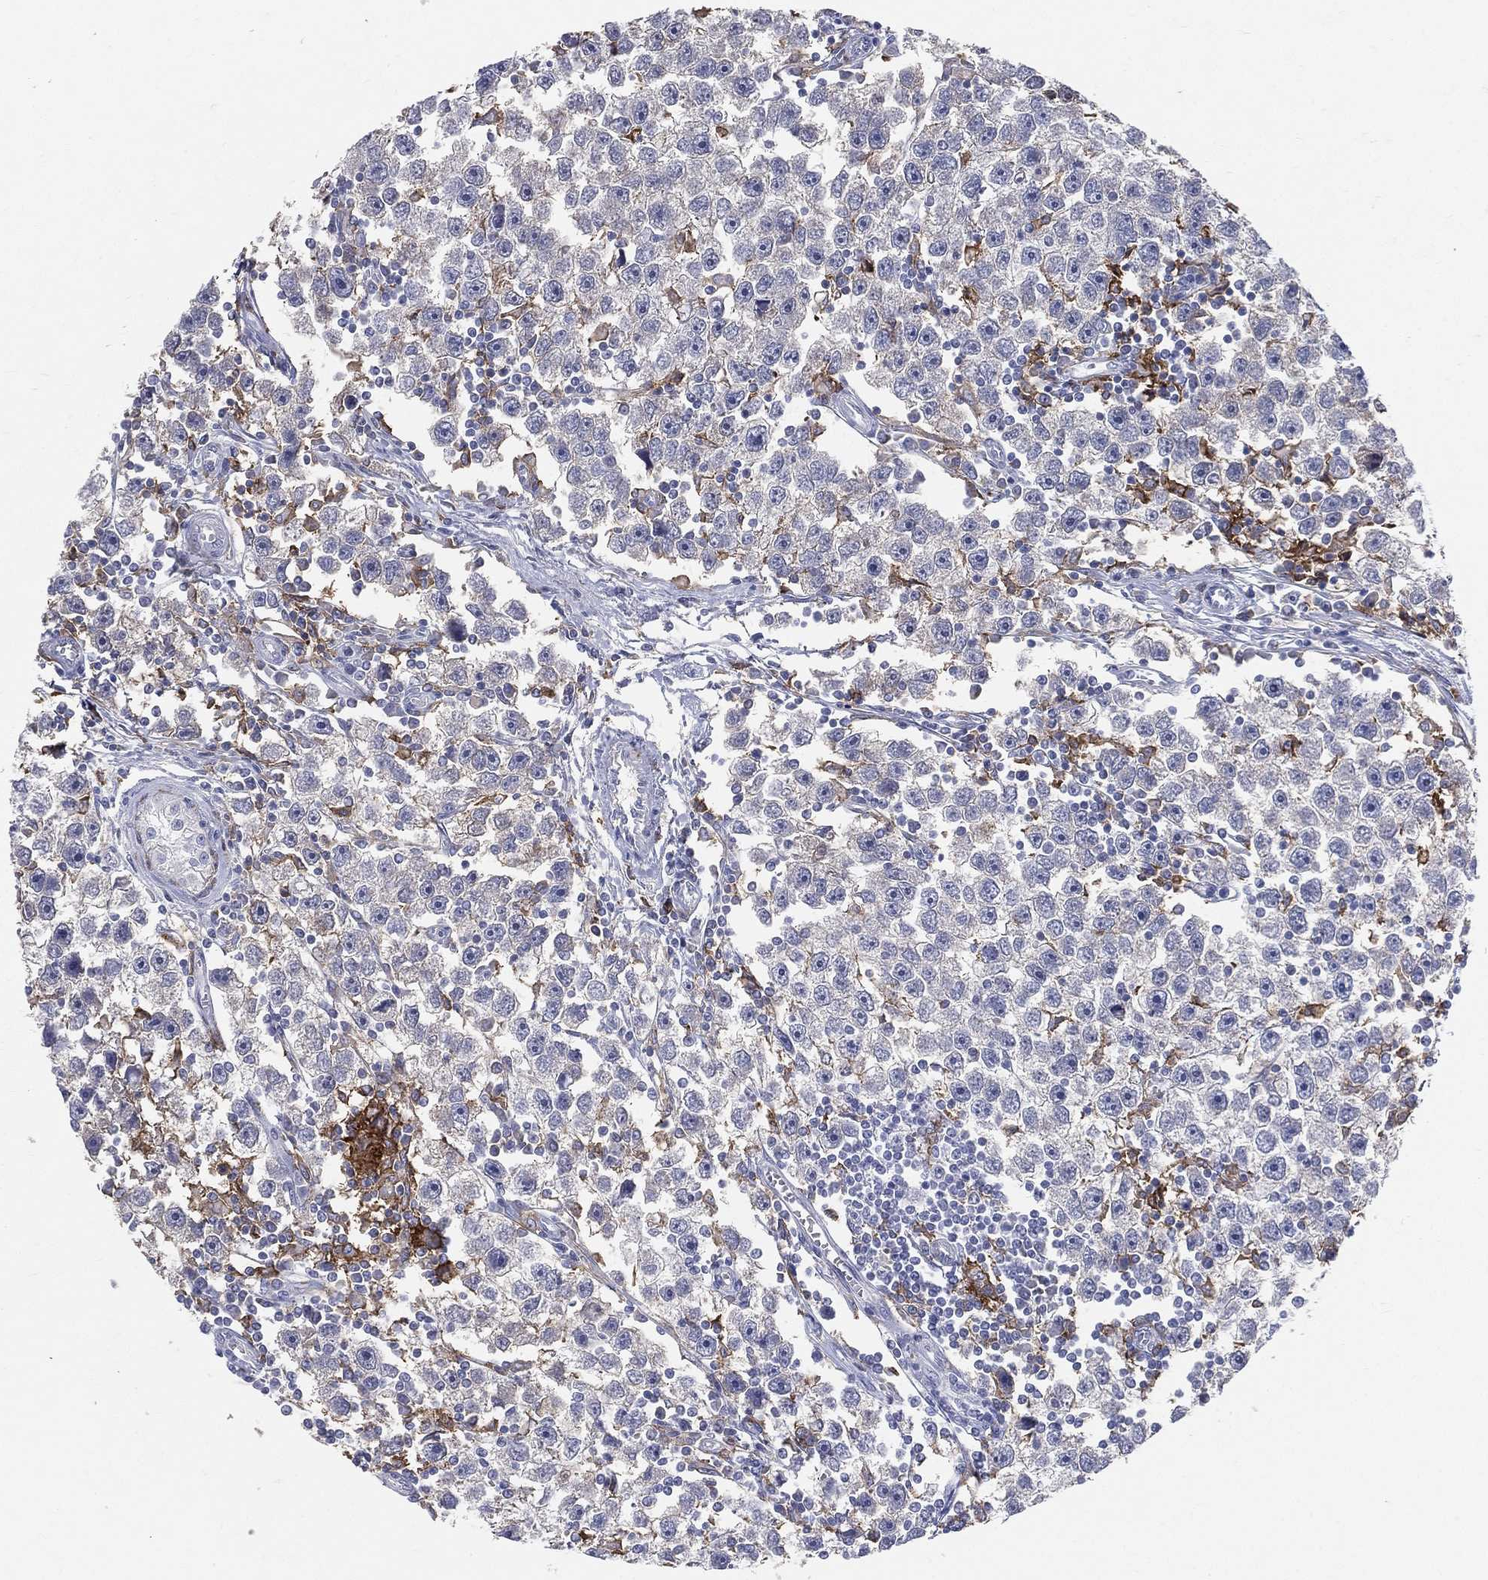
{"staining": {"intensity": "negative", "quantity": "none", "location": "none"}, "tissue": "testis cancer", "cell_type": "Tumor cells", "image_type": "cancer", "snomed": [{"axis": "morphology", "description": "Seminoma, NOS"}, {"axis": "topography", "description": "Testis"}], "caption": "This is an IHC micrograph of testis cancer (seminoma). There is no positivity in tumor cells.", "gene": "CD33", "patient": {"sex": "male", "age": 30}}